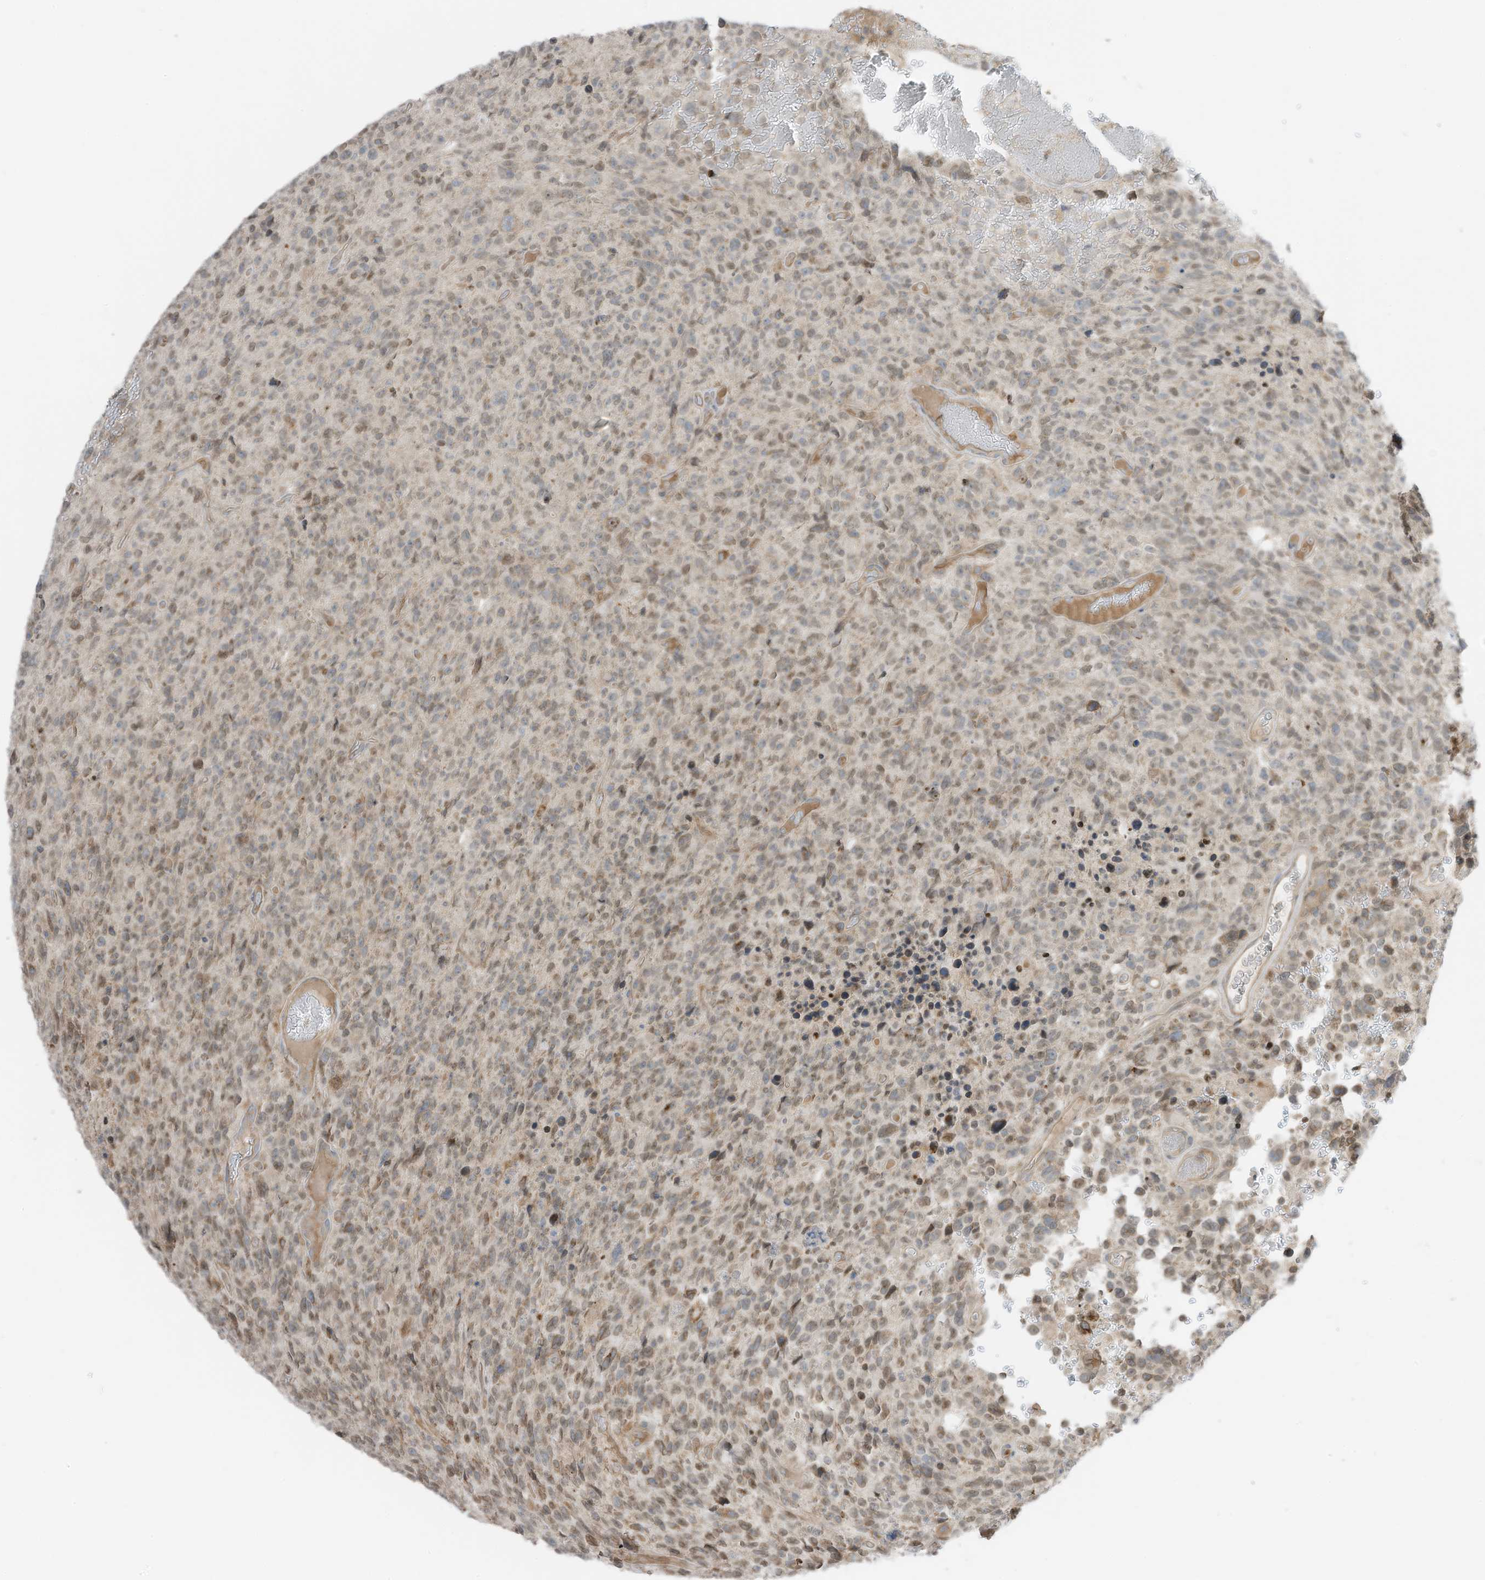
{"staining": {"intensity": "weak", "quantity": "25%-75%", "location": "cytoplasmic/membranous,nuclear"}, "tissue": "glioma", "cell_type": "Tumor cells", "image_type": "cancer", "snomed": [{"axis": "morphology", "description": "Glioma, malignant, High grade"}, {"axis": "topography", "description": "Brain"}], "caption": "This image reveals immunohistochemistry (IHC) staining of glioma, with low weak cytoplasmic/membranous and nuclear staining in about 25%-75% of tumor cells.", "gene": "SLC25A12", "patient": {"sex": "male", "age": 69}}